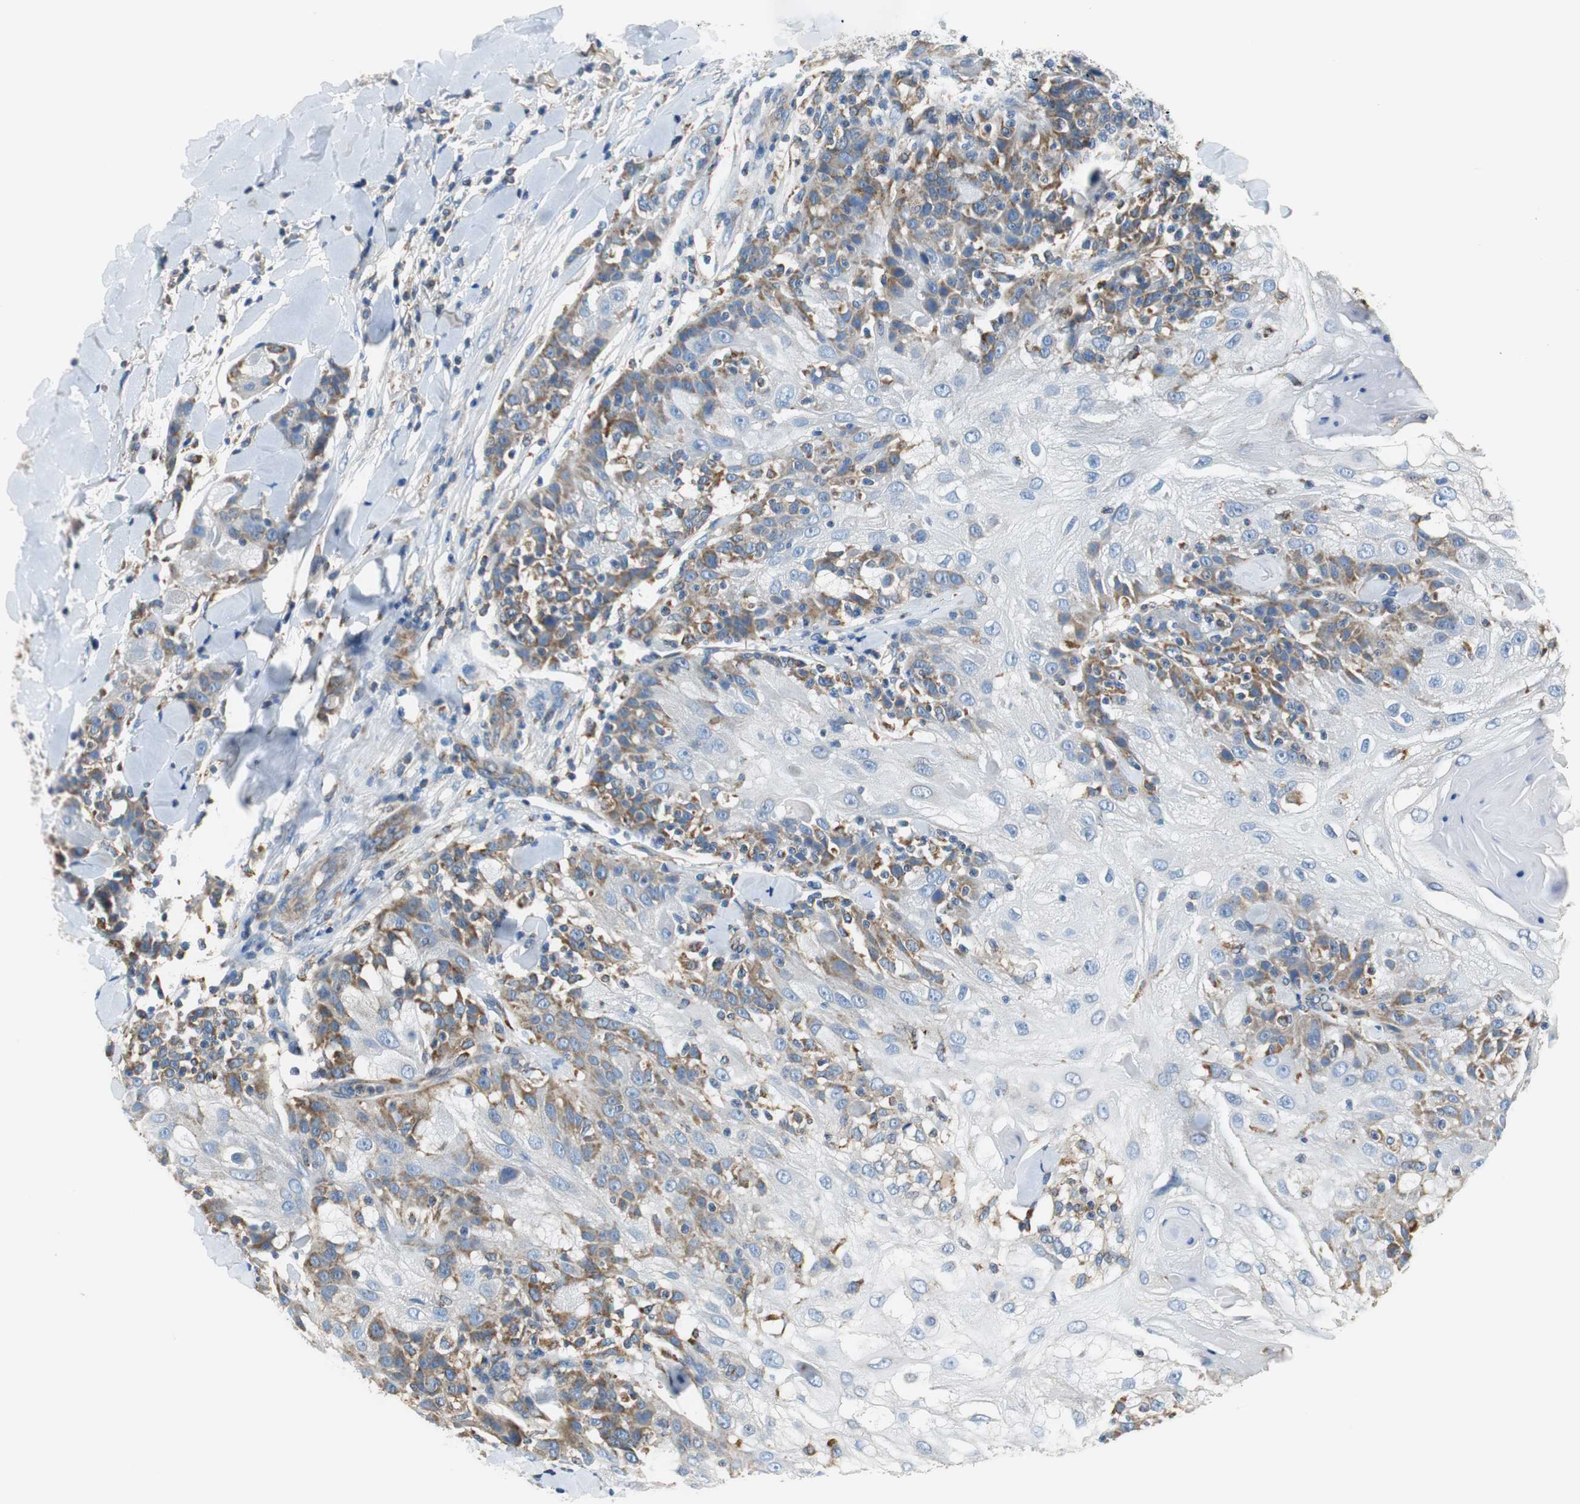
{"staining": {"intensity": "moderate", "quantity": "<25%", "location": "cytoplasmic/membranous"}, "tissue": "skin cancer", "cell_type": "Tumor cells", "image_type": "cancer", "snomed": [{"axis": "morphology", "description": "Normal tissue, NOS"}, {"axis": "morphology", "description": "Squamous cell carcinoma, NOS"}, {"axis": "topography", "description": "Skin"}], "caption": "Immunohistochemical staining of human skin cancer (squamous cell carcinoma) reveals moderate cytoplasmic/membranous protein expression in about <25% of tumor cells. Using DAB (brown) and hematoxylin (blue) stains, captured at high magnification using brightfield microscopy.", "gene": "GSTK1", "patient": {"sex": "female", "age": 83}}